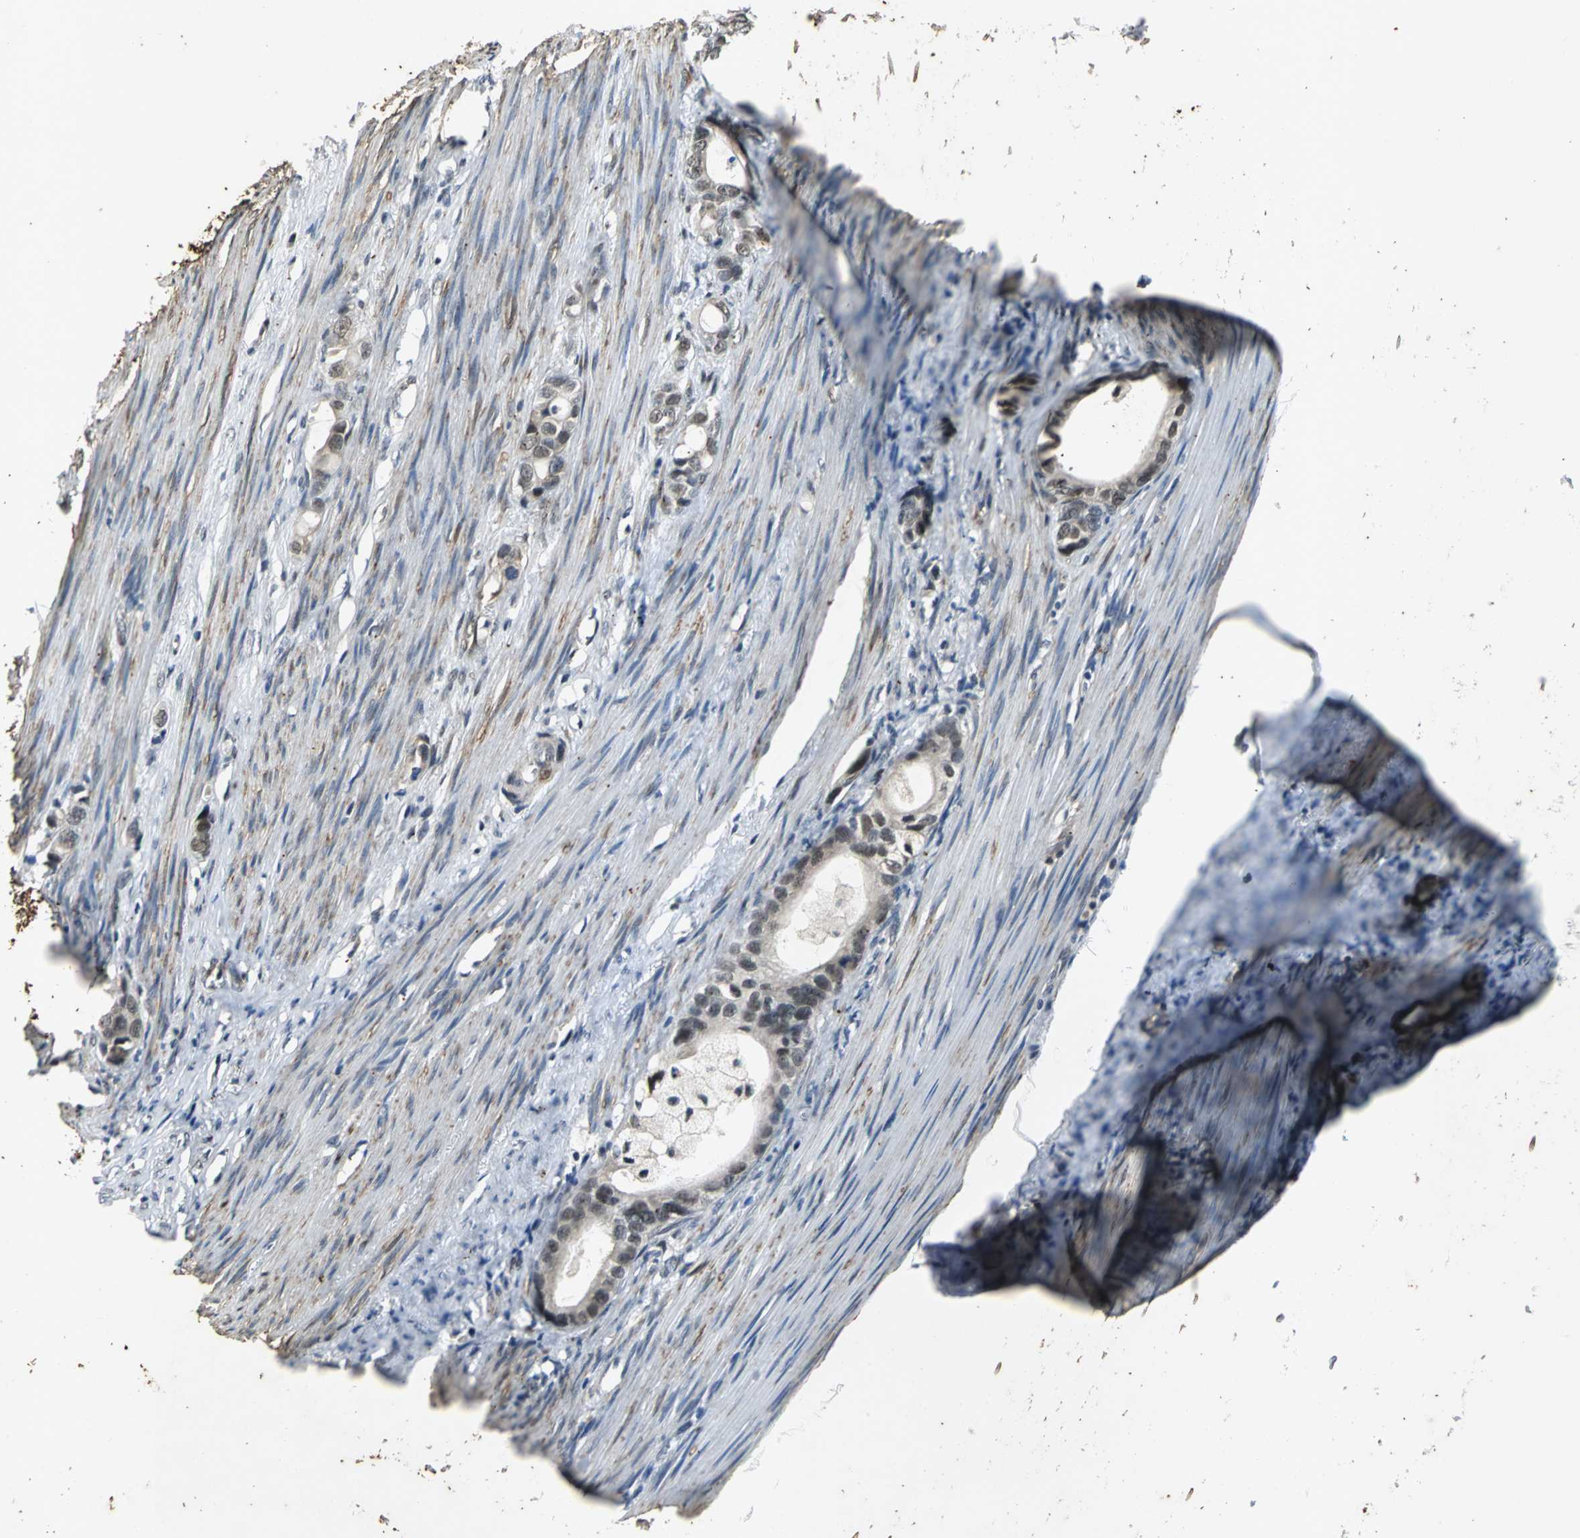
{"staining": {"intensity": "weak", "quantity": "25%-75%", "location": "cytoplasmic/membranous"}, "tissue": "stomach cancer", "cell_type": "Tumor cells", "image_type": "cancer", "snomed": [{"axis": "morphology", "description": "Adenocarcinoma, NOS"}, {"axis": "topography", "description": "Stomach"}], "caption": "Immunohistochemistry (IHC) photomicrograph of stomach cancer stained for a protein (brown), which exhibits low levels of weak cytoplasmic/membranous staining in about 25%-75% of tumor cells.", "gene": "NOTCH3", "patient": {"sex": "female", "age": 75}}